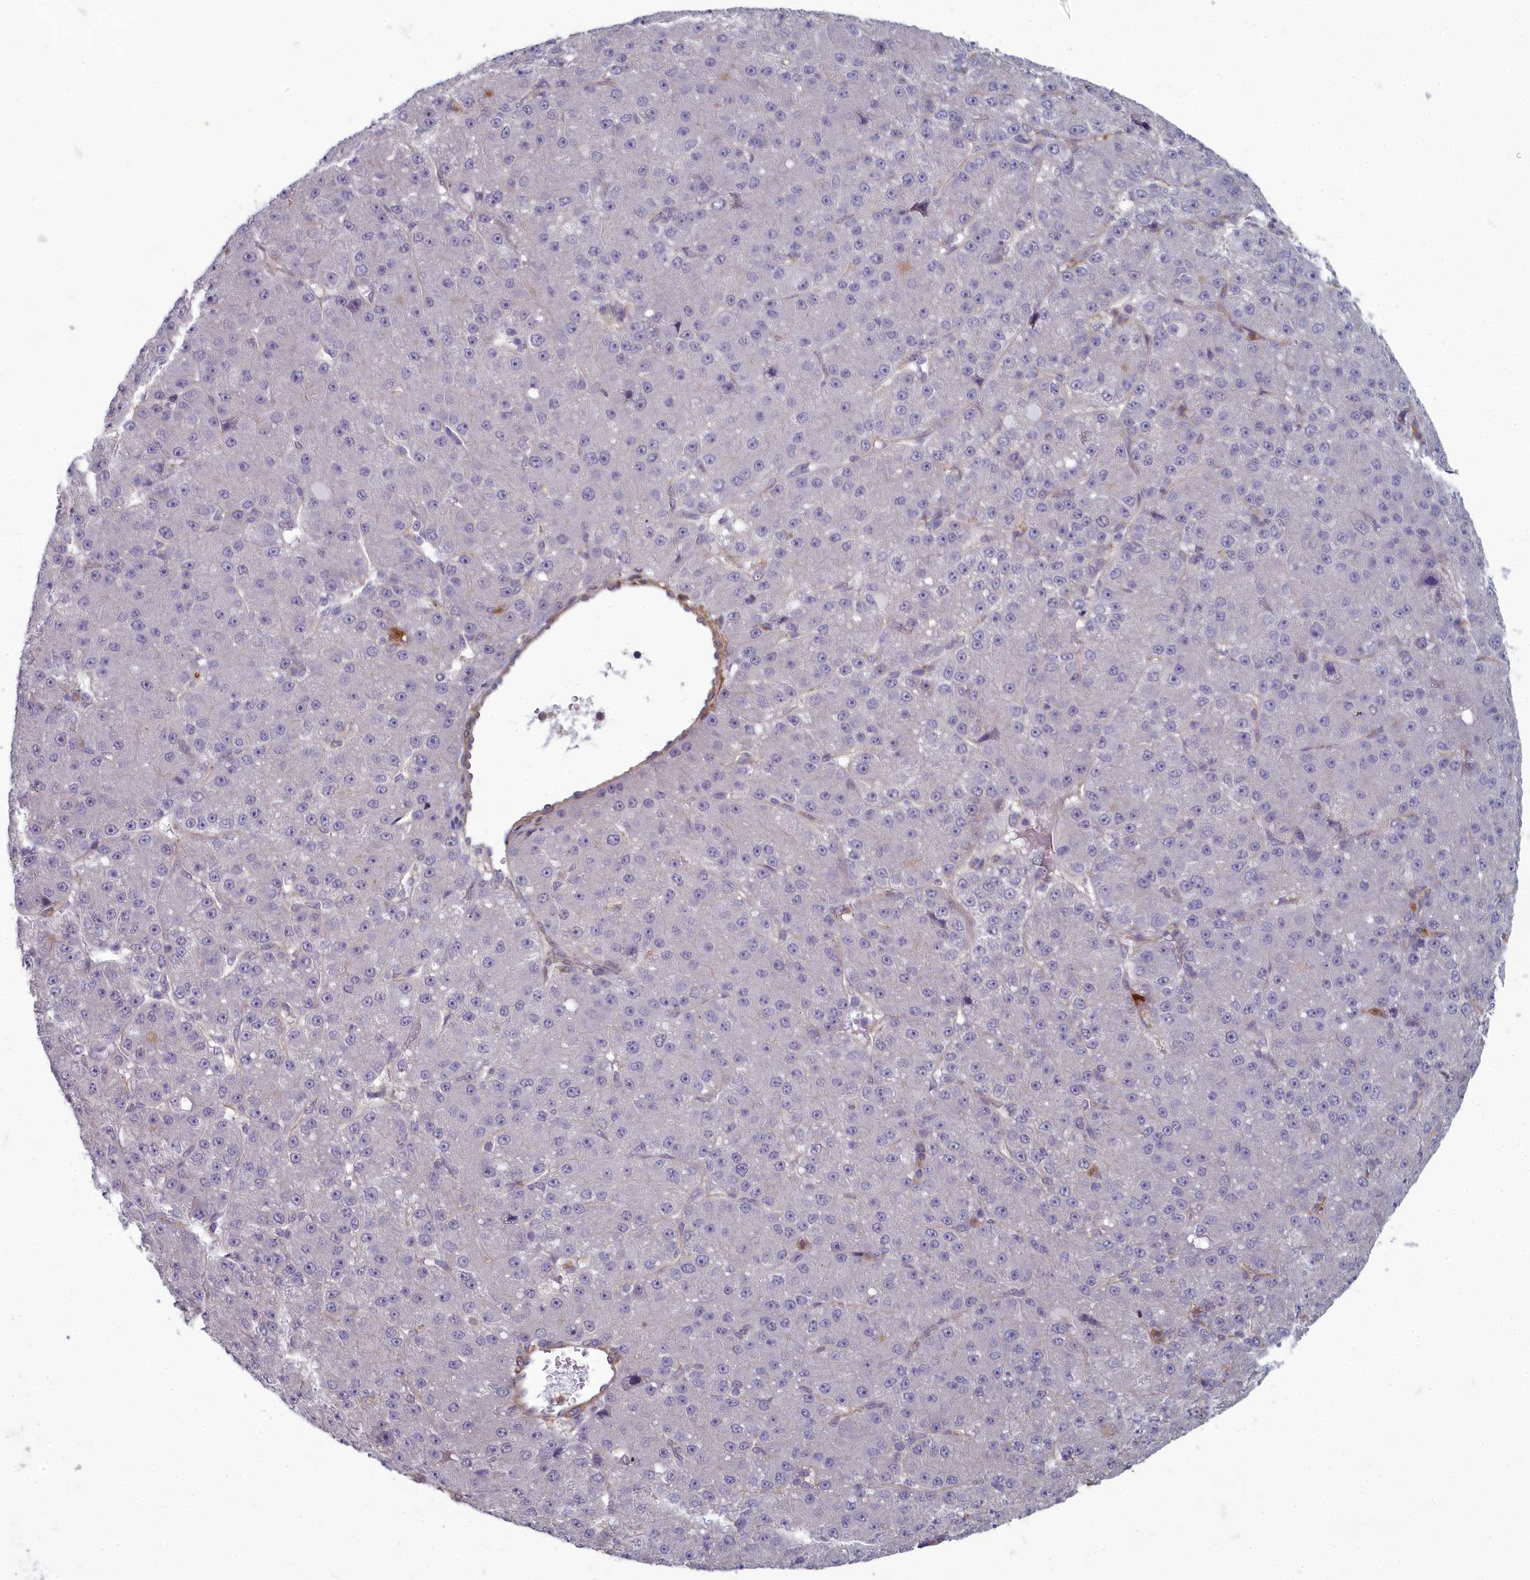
{"staining": {"intensity": "negative", "quantity": "none", "location": "none"}, "tissue": "liver cancer", "cell_type": "Tumor cells", "image_type": "cancer", "snomed": [{"axis": "morphology", "description": "Carcinoma, Hepatocellular, NOS"}, {"axis": "topography", "description": "Liver"}], "caption": "Tumor cells are negative for brown protein staining in liver cancer. (Stains: DAB immunohistochemistry with hematoxylin counter stain, Microscopy: brightfield microscopy at high magnification).", "gene": "ZNF626", "patient": {"sex": "male", "age": 67}}